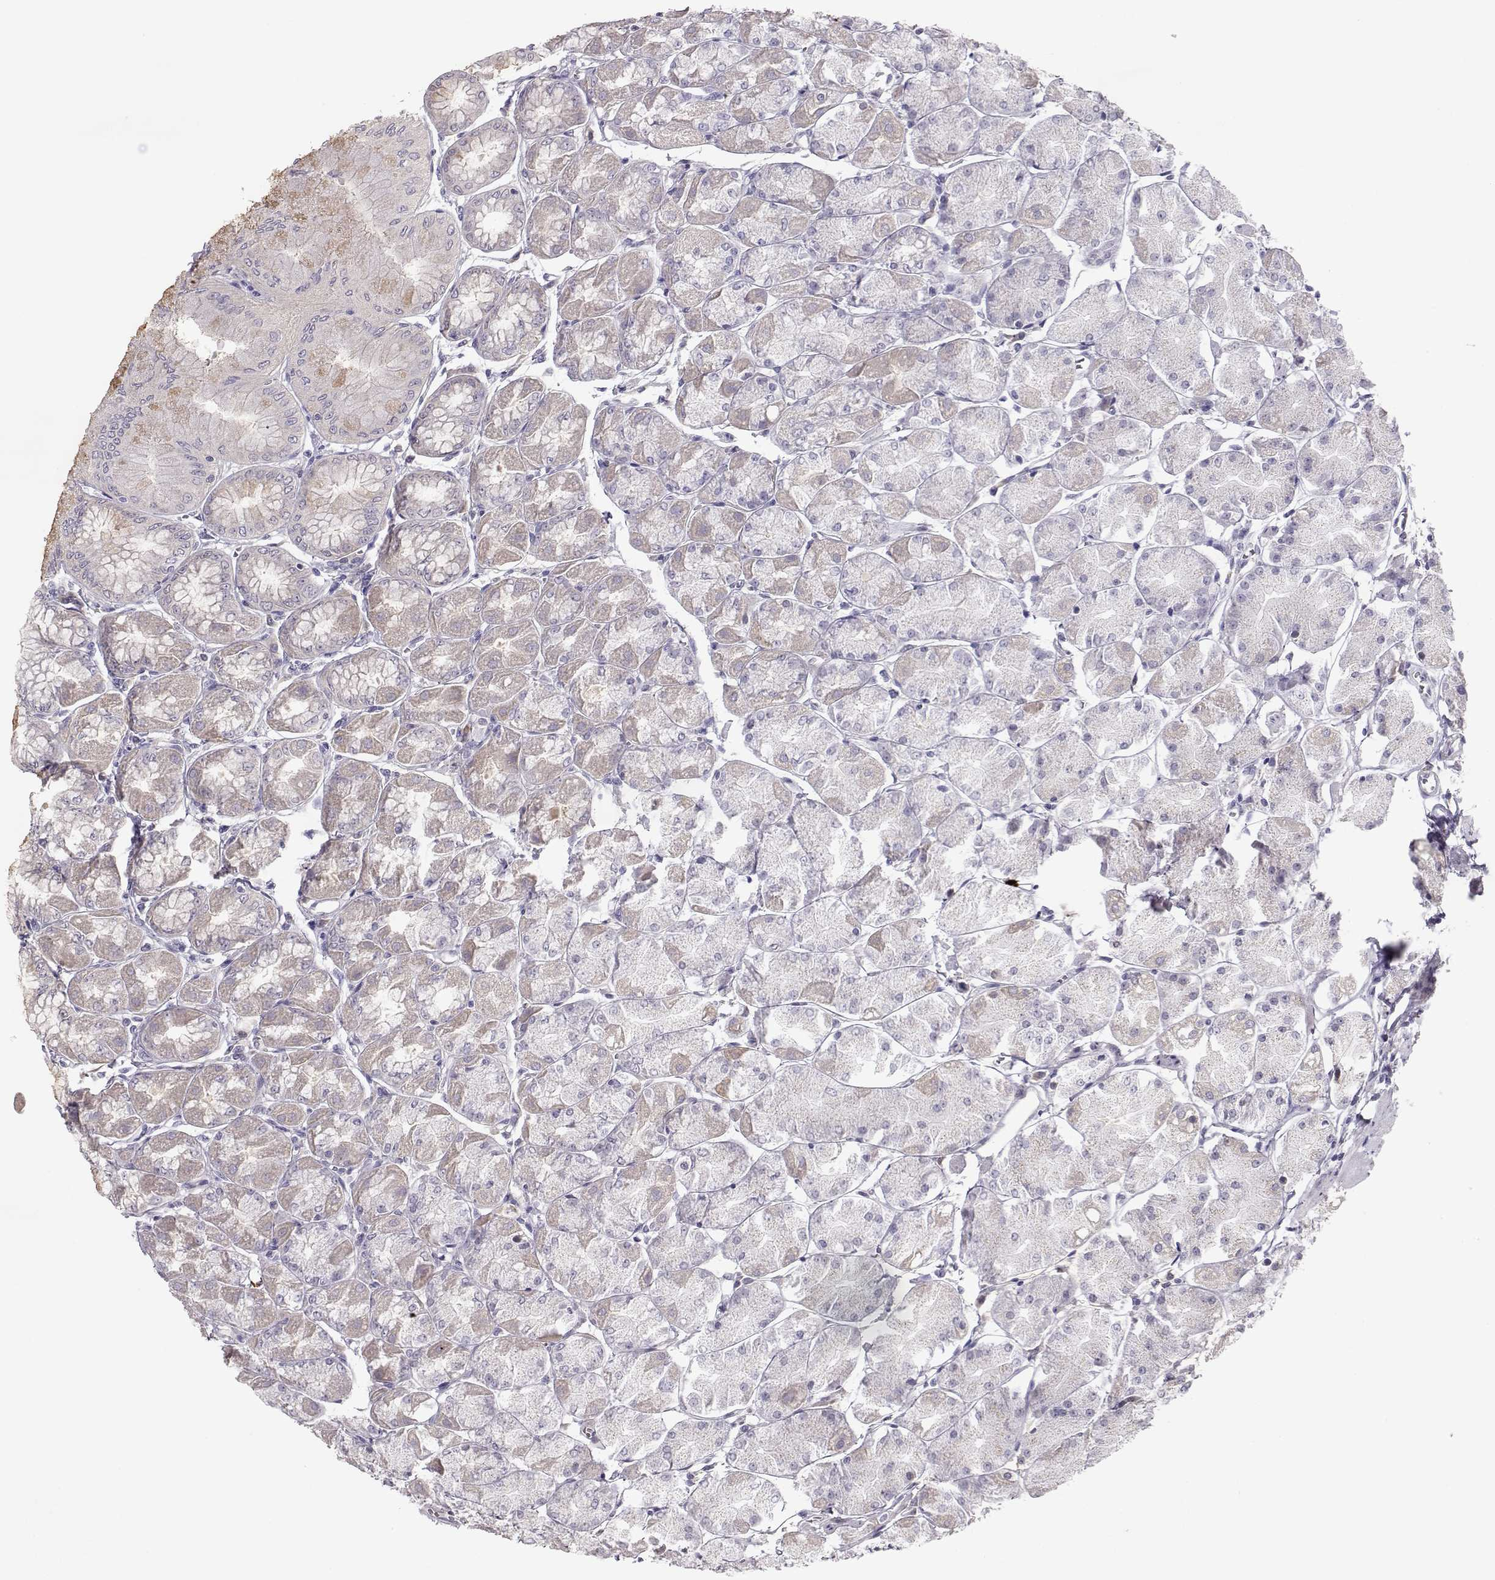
{"staining": {"intensity": "weak", "quantity": "<25%", "location": "cytoplasmic/membranous"}, "tissue": "stomach", "cell_type": "Glandular cells", "image_type": "normal", "snomed": [{"axis": "morphology", "description": "Normal tissue, NOS"}, {"axis": "topography", "description": "Stomach, upper"}], "caption": "A high-resolution image shows immunohistochemistry staining of normal stomach, which shows no significant expression in glandular cells. (Stains: DAB immunohistochemistry (IHC) with hematoxylin counter stain, Microscopy: brightfield microscopy at high magnification).", "gene": "NPVF", "patient": {"sex": "male", "age": 60}}